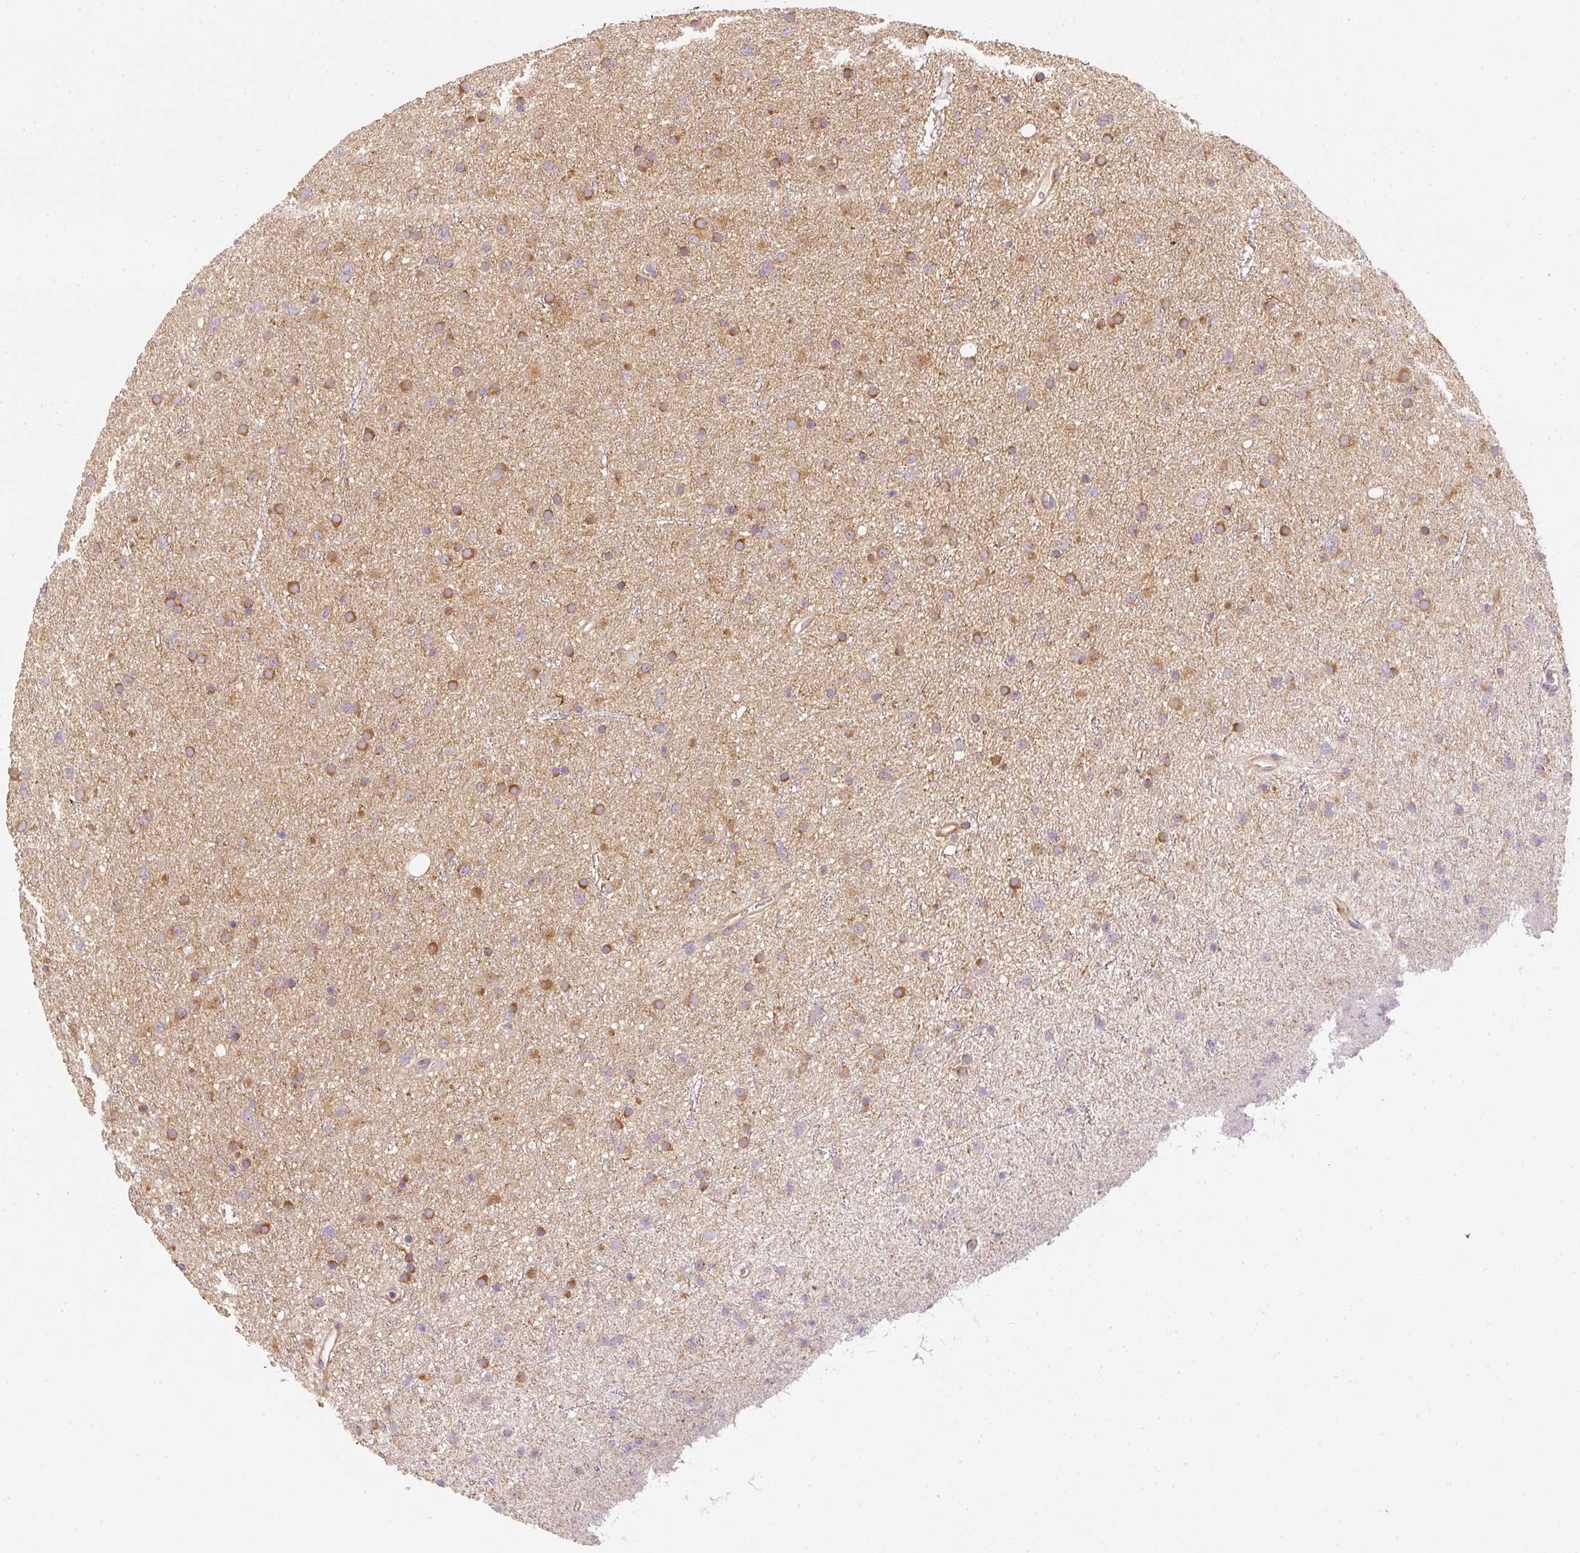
{"staining": {"intensity": "weak", "quantity": "25%-75%", "location": "cytoplasmic/membranous"}, "tissue": "glioma", "cell_type": "Tumor cells", "image_type": "cancer", "snomed": [{"axis": "morphology", "description": "Glioma, malignant, Low grade"}, {"axis": "topography", "description": "Cerebral cortex"}], "caption": "IHC of low-grade glioma (malignant) exhibits low levels of weak cytoplasmic/membranous positivity in about 25%-75% of tumor cells.", "gene": "RNF167", "patient": {"sex": "female", "age": 39}}